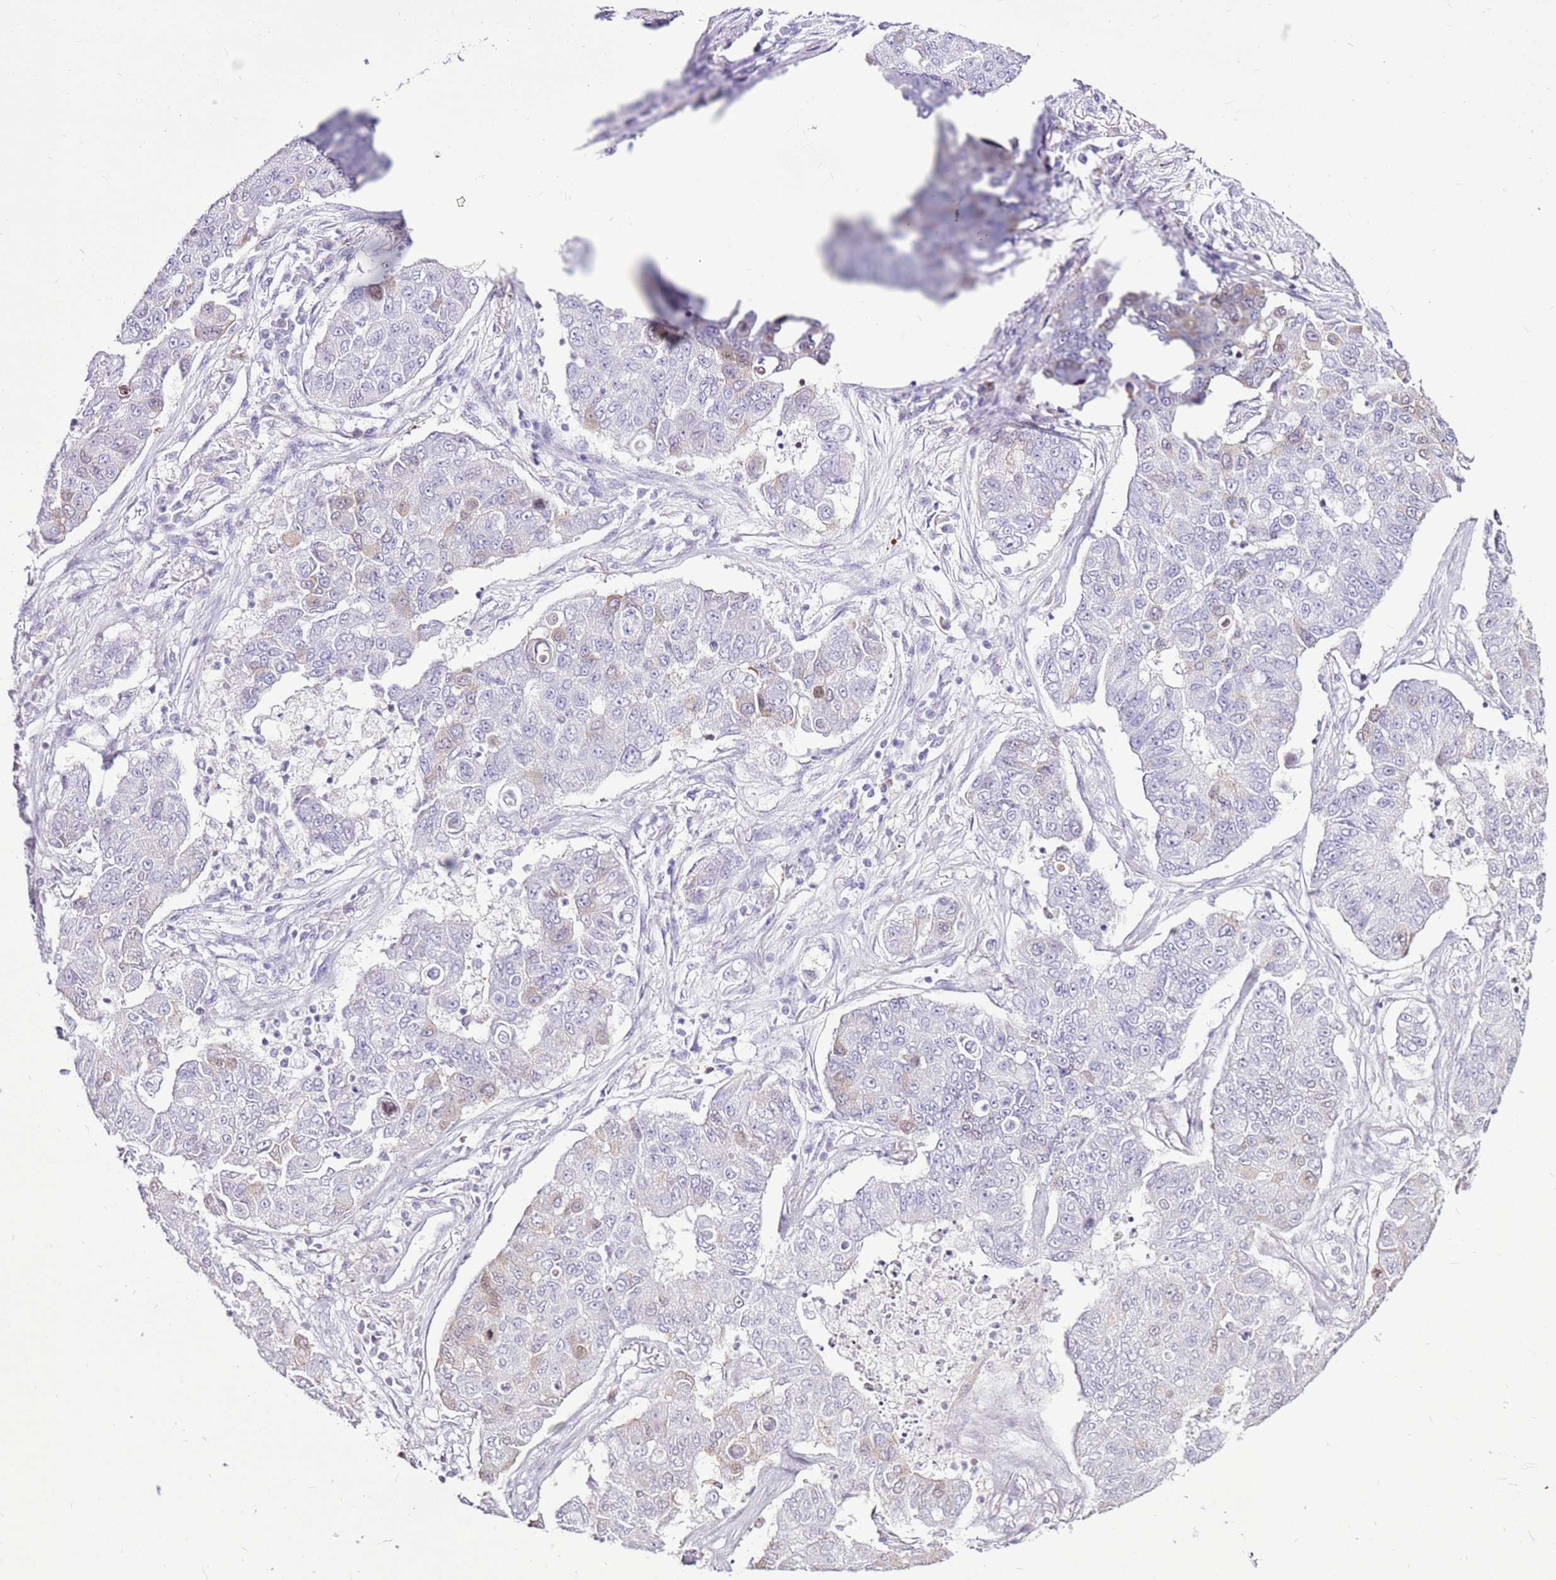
{"staining": {"intensity": "negative", "quantity": "none", "location": "none"}, "tissue": "lung cancer", "cell_type": "Tumor cells", "image_type": "cancer", "snomed": [{"axis": "morphology", "description": "Squamous cell carcinoma, NOS"}, {"axis": "topography", "description": "Lung"}], "caption": "Tumor cells are negative for brown protein staining in lung cancer (squamous cell carcinoma).", "gene": "SPC25", "patient": {"sex": "male", "age": 74}}